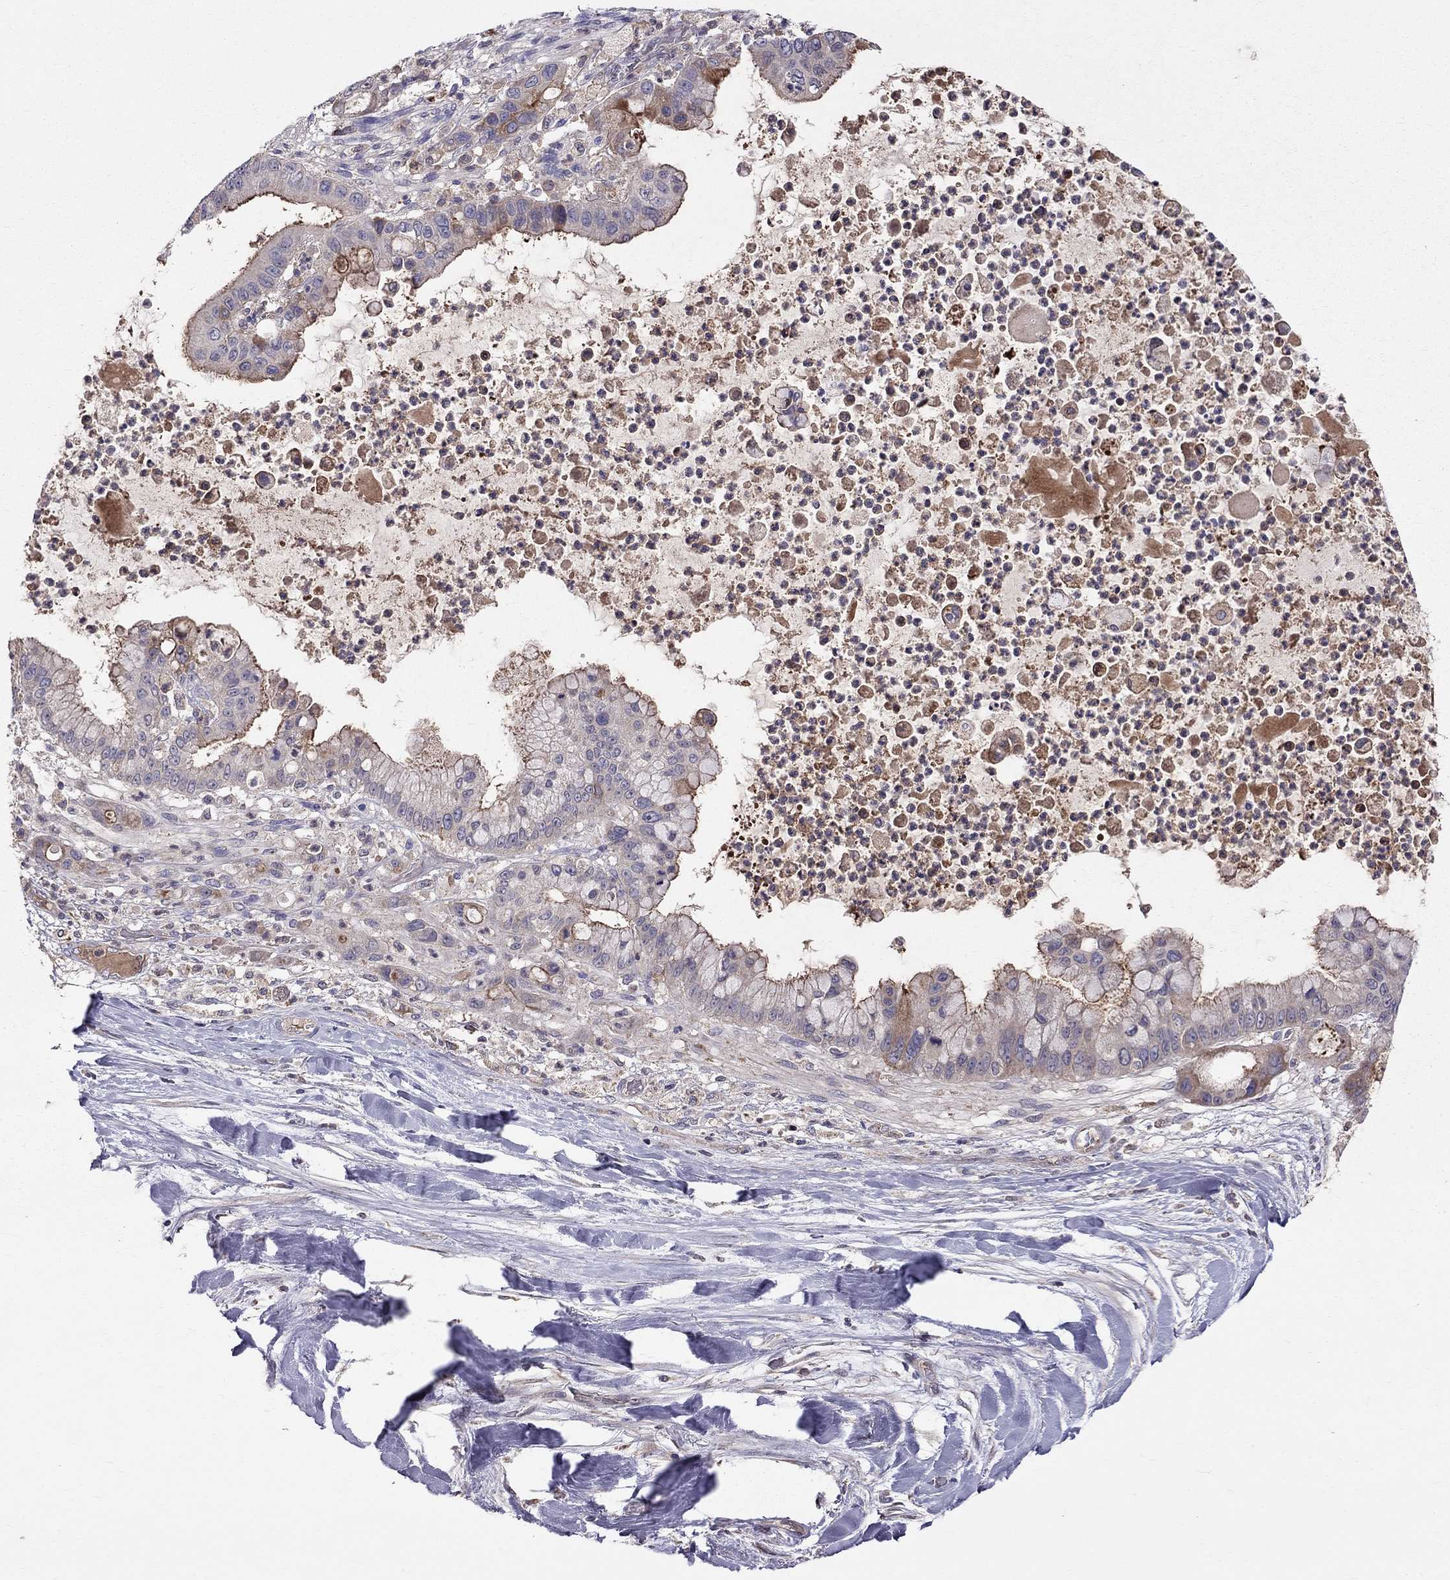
{"staining": {"intensity": "moderate", "quantity": "<25%", "location": "cytoplasmic/membranous"}, "tissue": "liver cancer", "cell_type": "Tumor cells", "image_type": "cancer", "snomed": [{"axis": "morphology", "description": "Cholangiocarcinoma"}, {"axis": "topography", "description": "Liver"}], "caption": "The photomicrograph reveals immunohistochemical staining of cholangiocarcinoma (liver). There is moderate cytoplasmic/membranous expression is appreciated in about <25% of tumor cells. (DAB IHC, brown staining for protein, blue staining for nuclei).", "gene": "PIK3CG", "patient": {"sex": "female", "age": 54}}